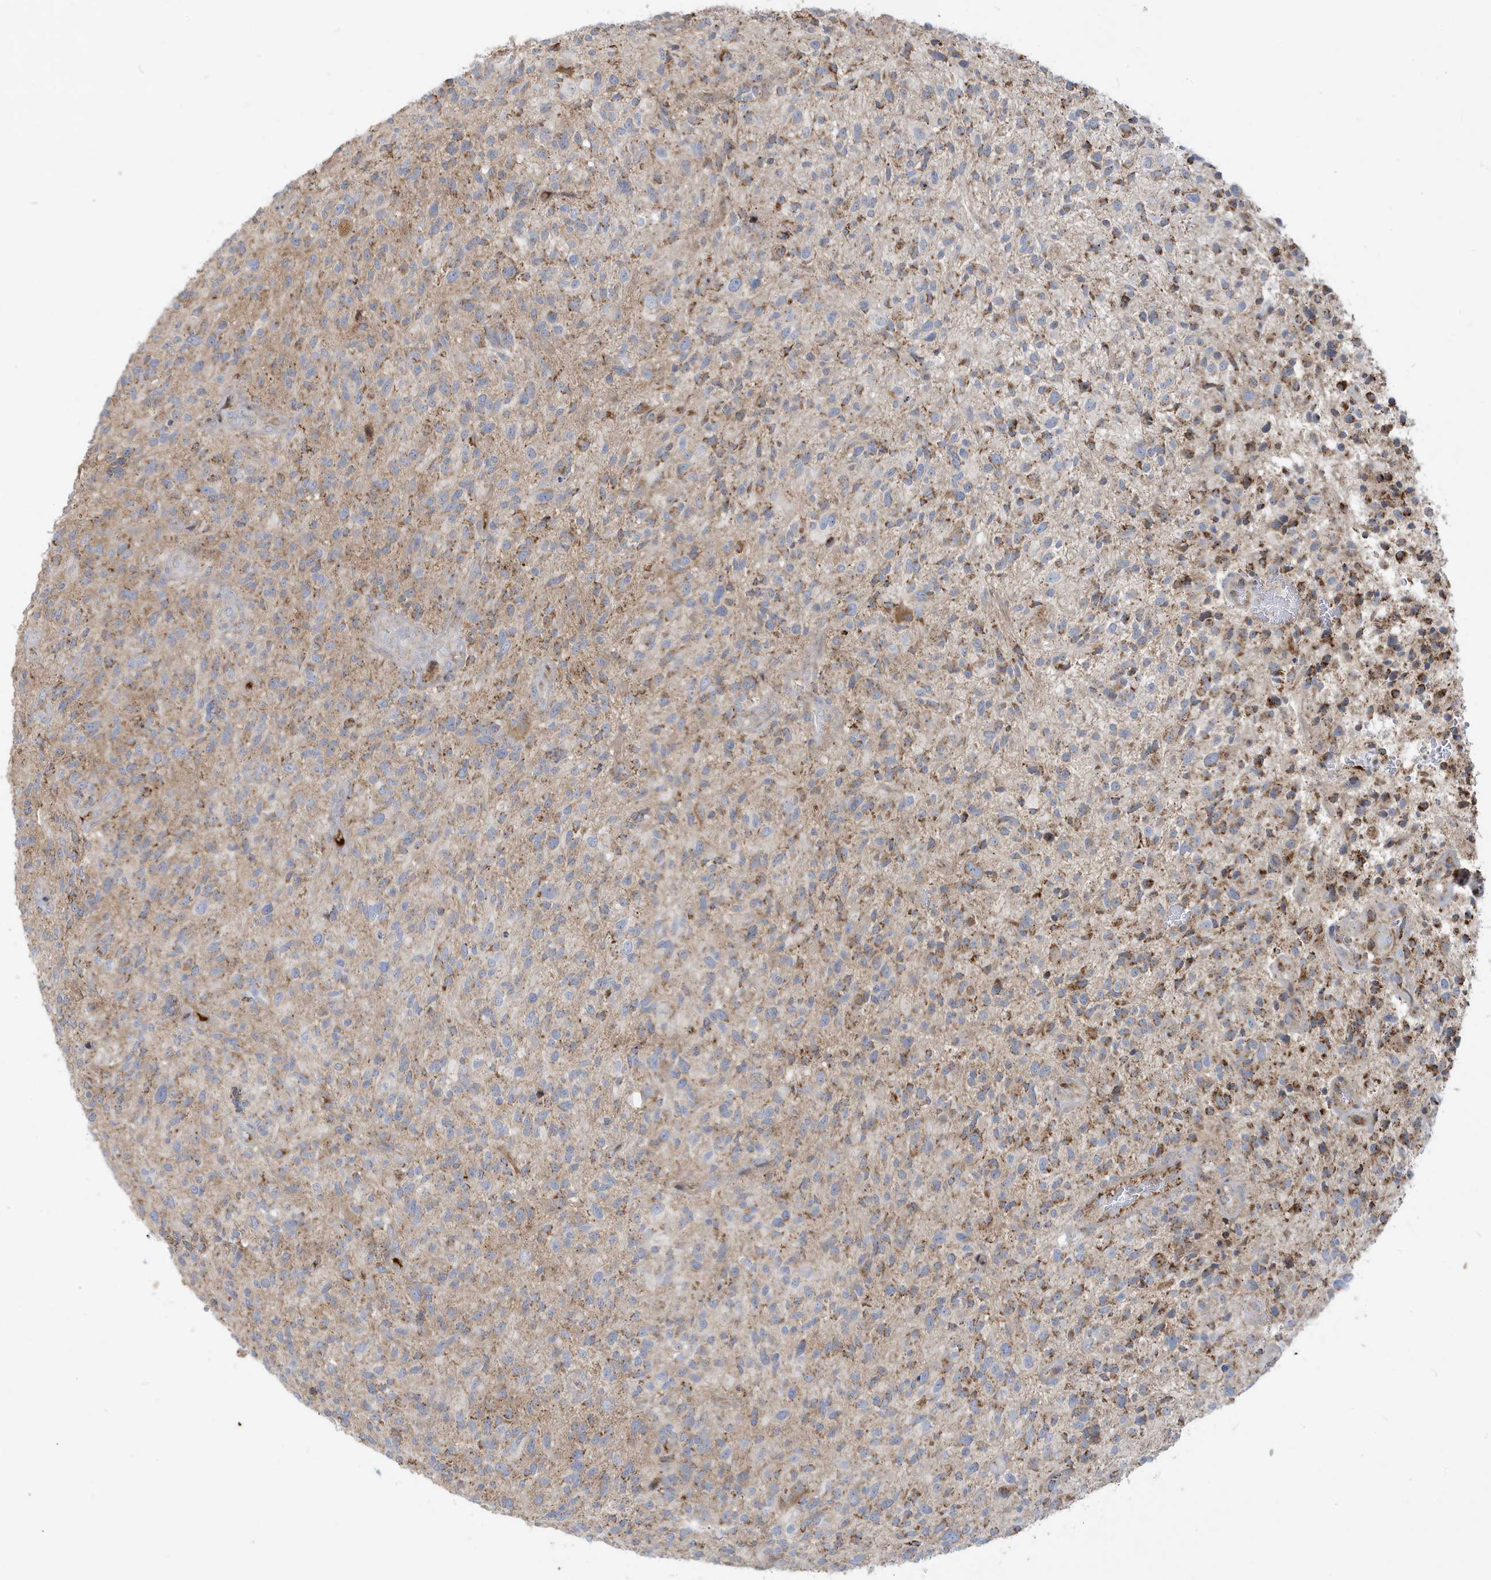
{"staining": {"intensity": "moderate", "quantity": "25%-75%", "location": "cytoplasmic/membranous"}, "tissue": "glioma", "cell_type": "Tumor cells", "image_type": "cancer", "snomed": [{"axis": "morphology", "description": "Glioma, malignant, High grade"}, {"axis": "topography", "description": "Brain"}], "caption": "An image of human glioma stained for a protein demonstrates moderate cytoplasmic/membranous brown staining in tumor cells. (DAB = brown stain, brightfield microscopy at high magnification).", "gene": "IFT57", "patient": {"sex": "male", "age": 47}}